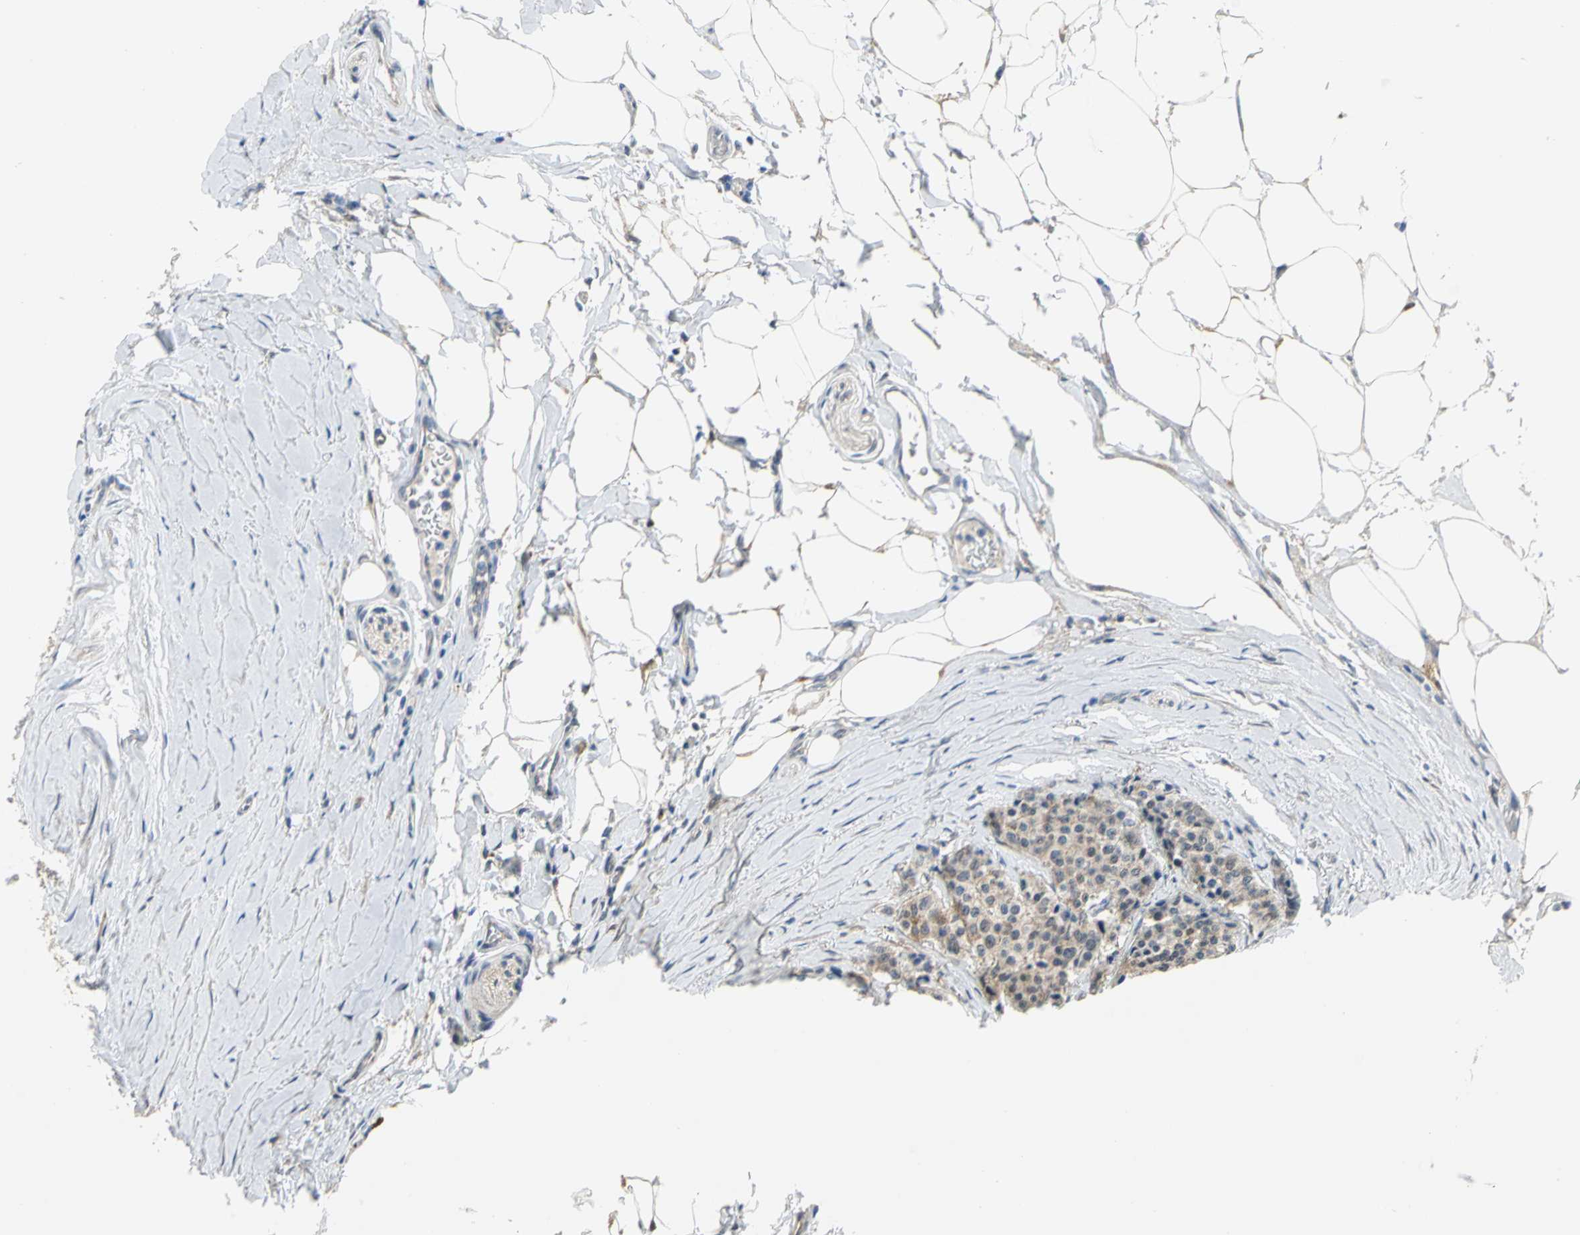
{"staining": {"intensity": "weak", "quantity": "25%-75%", "location": "cytoplasmic/membranous"}, "tissue": "carcinoid", "cell_type": "Tumor cells", "image_type": "cancer", "snomed": [{"axis": "morphology", "description": "Carcinoid, malignant, NOS"}, {"axis": "topography", "description": "Colon"}], "caption": "Protein analysis of carcinoid tissue exhibits weak cytoplasmic/membranous staining in approximately 25%-75% of tumor cells. (DAB (3,3'-diaminobenzidine) IHC, brown staining for protein, blue staining for nuclei).", "gene": "PGM3", "patient": {"sex": "female", "age": 61}}